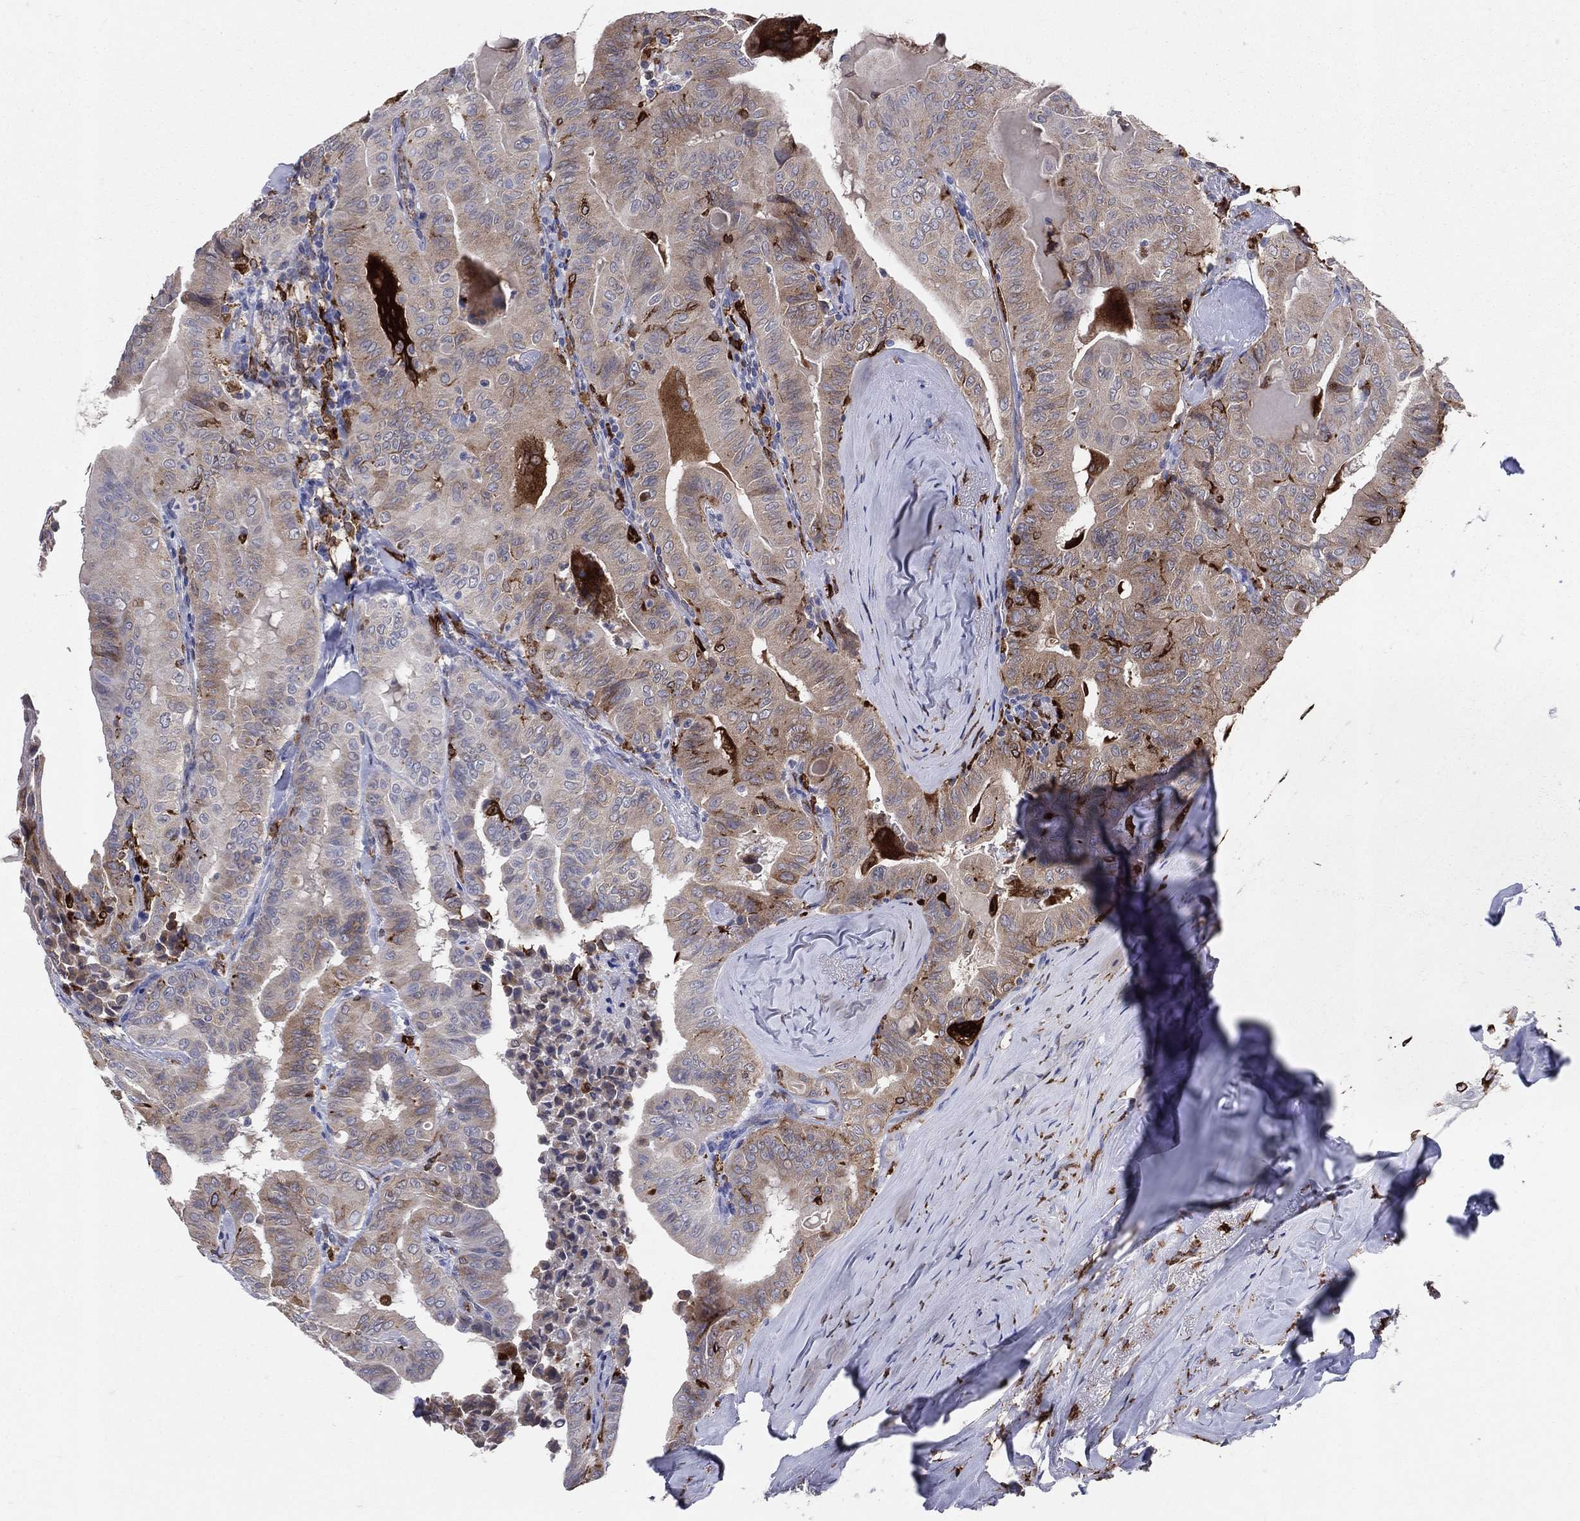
{"staining": {"intensity": "moderate", "quantity": "25%-75%", "location": "cytoplasmic/membranous"}, "tissue": "thyroid cancer", "cell_type": "Tumor cells", "image_type": "cancer", "snomed": [{"axis": "morphology", "description": "Papillary adenocarcinoma, NOS"}, {"axis": "topography", "description": "Thyroid gland"}], "caption": "A brown stain shows moderate cytoplasmic/membranous positivity of a protein in human papillary adenocarcinoma (thyroid) tumor cells.", "gene": "CD74", "patient": {"sex": "female", "age": 68}}